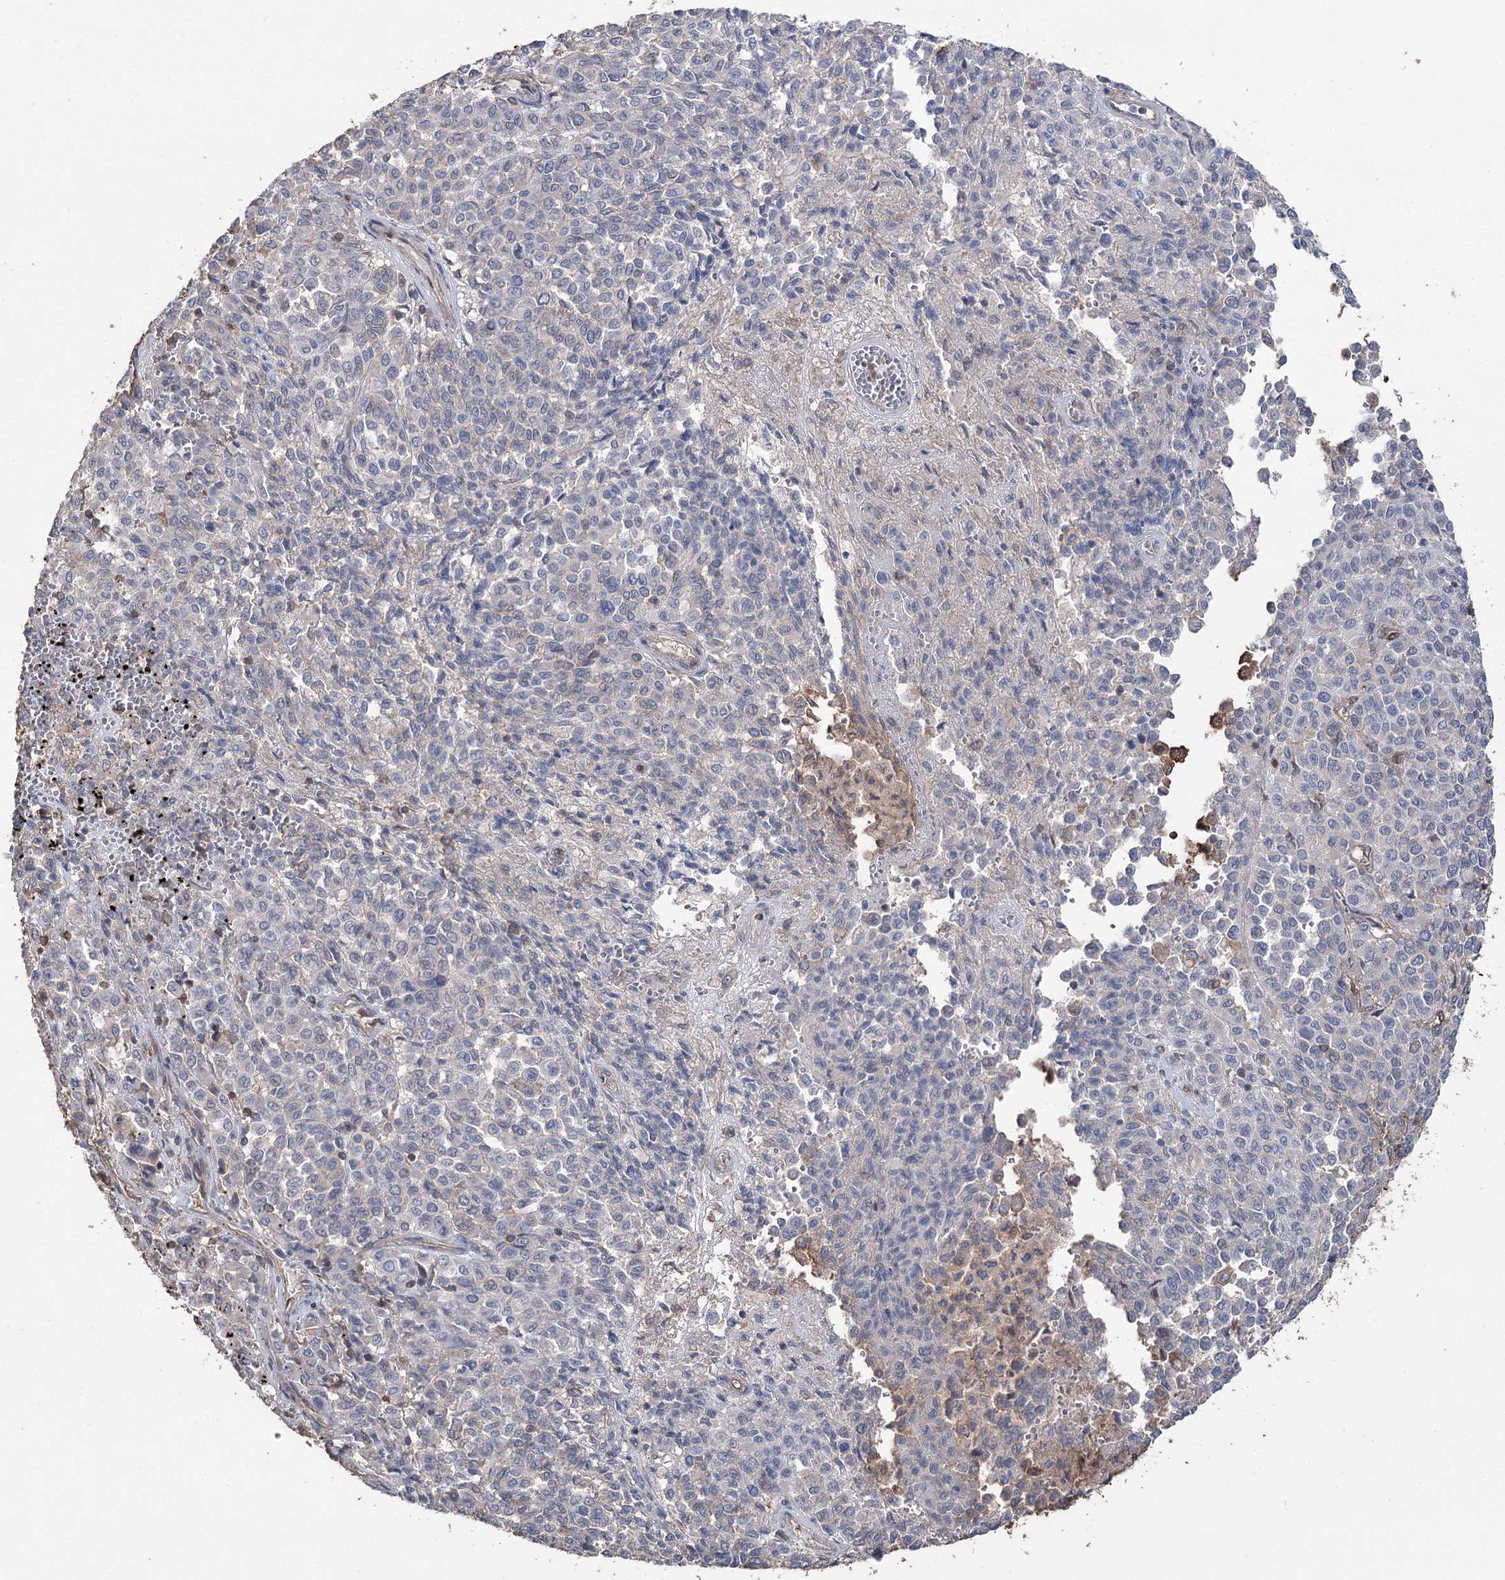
{"staining": {"intensity": "negative", "quantity": "none", "location": "none"}, "tissue": "melanoma", "cell_type": "Tumor cells", "image_type": "cancer", "snomed": [{"axis": "morphology", "description": "Malignant melanoma, Metastatic site"}, {"axis": "topography", "description": "Pancreas"}], "caption": "Immunohistochemistry histopathology image of neoplastic tissue: melanoma stained with DAB (3,3'-diaminobenzidine) exhibits no significant protein staining in tumor cells.", "gene": "FAM13B", "patient": {"sex": "female", "age": 30}}